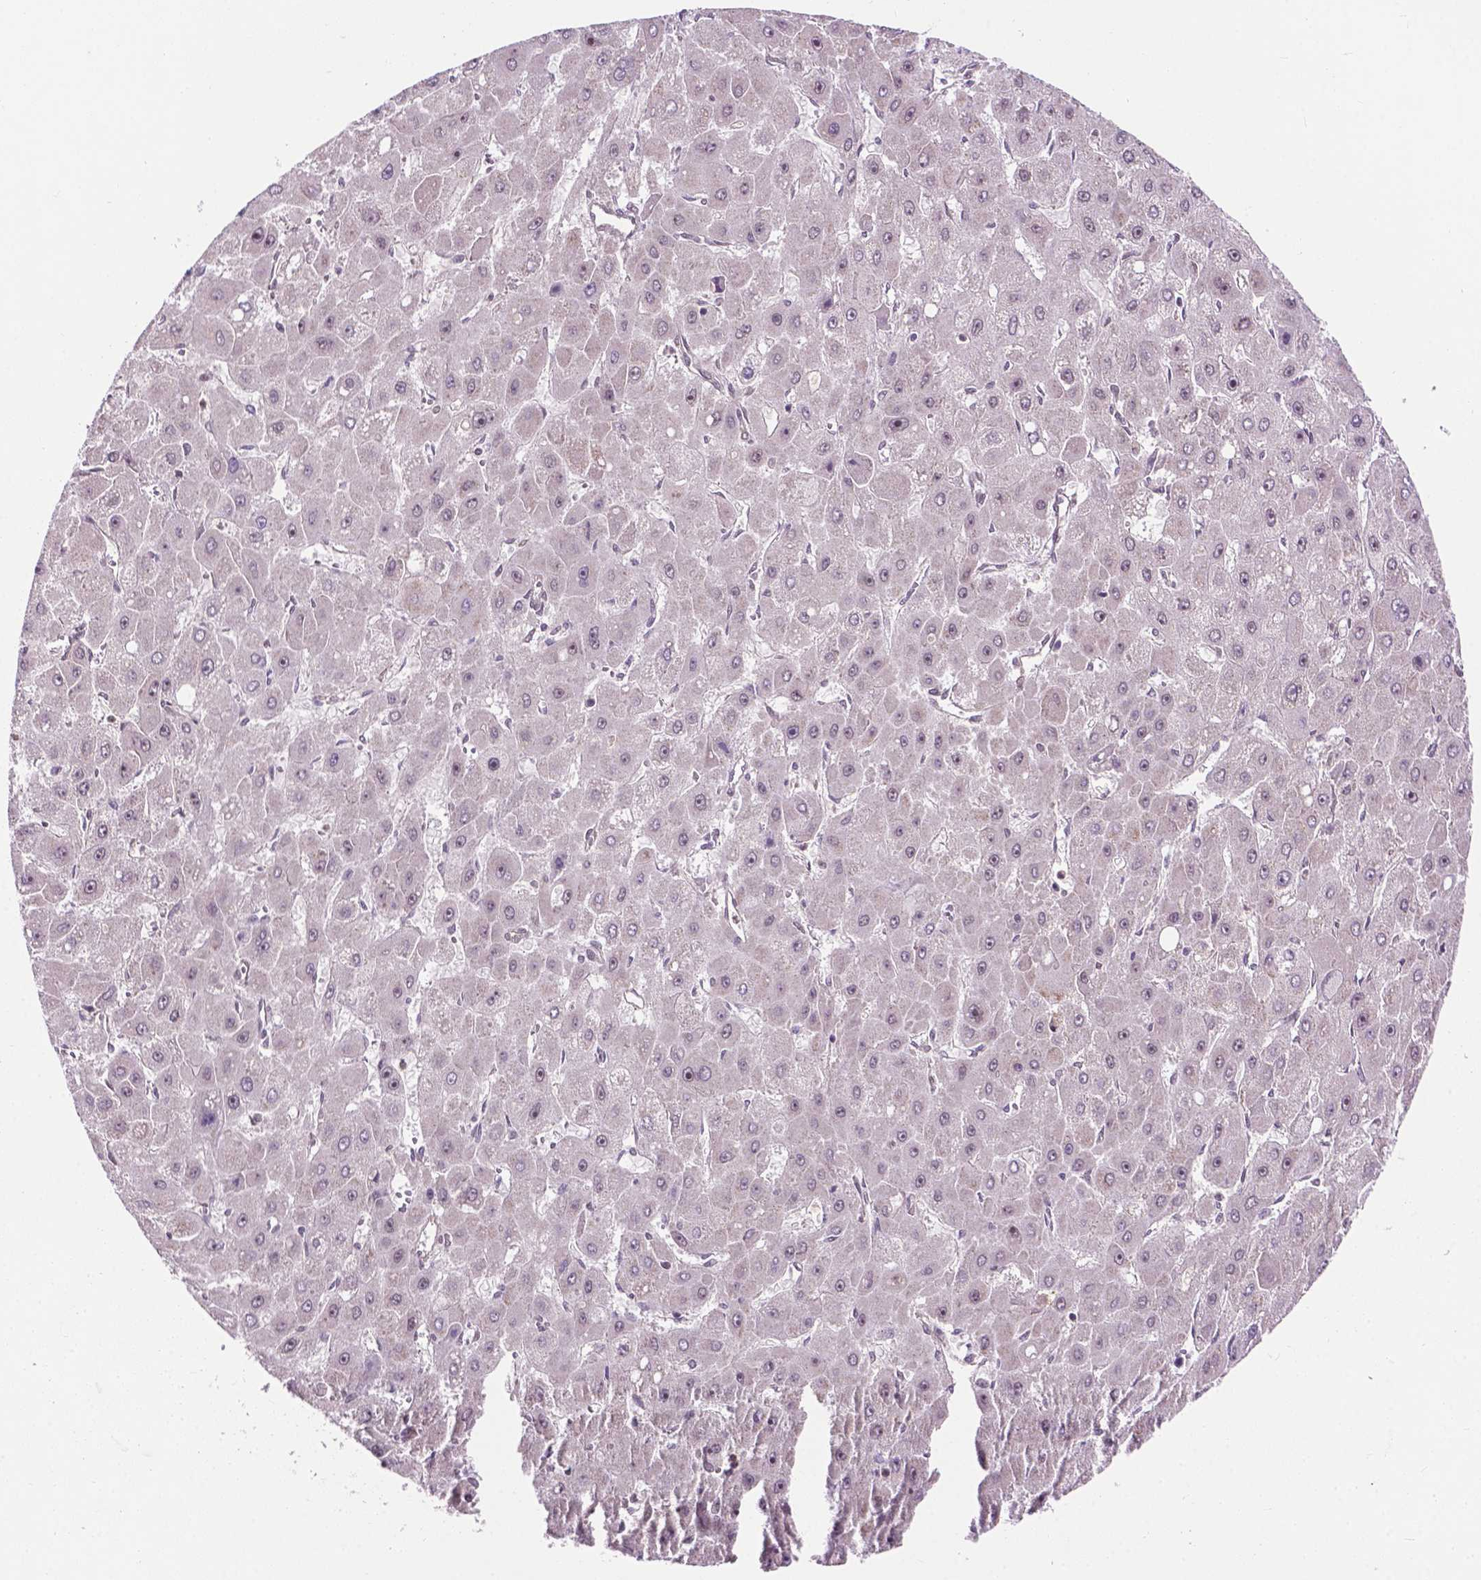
{"staining": {"intensity": "negative", "quantity": "none", "location": "none"}, "tissue": "liver cancer", "cell_type": "Tumor cells", "image_type": "cancer", "snomed": [{"axis": "morphology", "description": "Carcinoma, Hepatocellular, NOS"}, {"axis": "topography", "description": "Liver"}], "caption": "DAB (3,3'-diaminobenzidine) immunohistochemical staining of liver cancer reveals no significant expression in tumor cells.", "gene": "PPP1CB", "patient": {"sex": "female", "age": 25}}